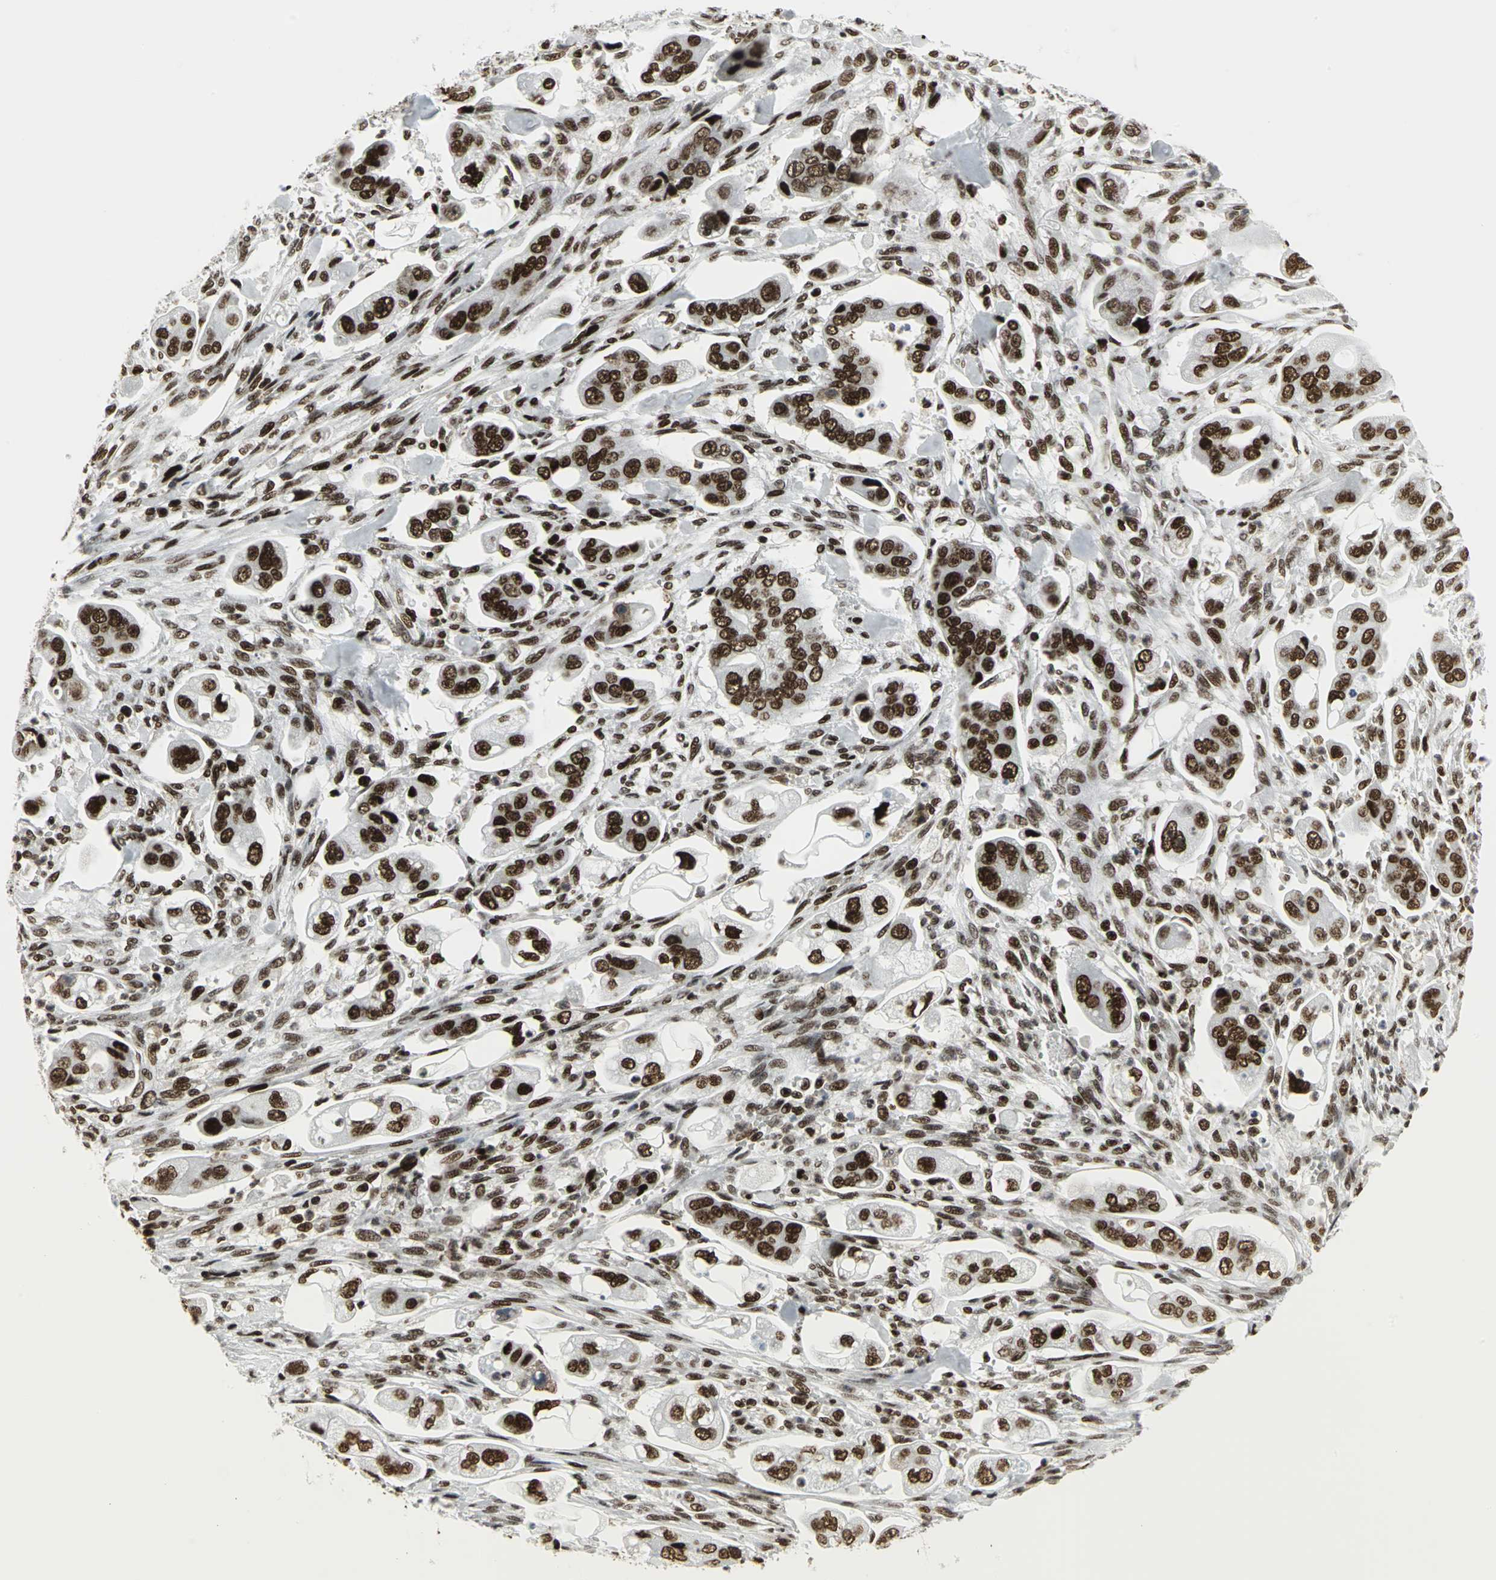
{"staining": {"intensity": "strong", "quantity": ">75%", "location": "nuclear"}, "tissue": "stomach cancer", "cell_type": "Tumor cells", "image_type": "cancer", "snomed": [{"axis": "morphology", "description": "Adenocarcinoma, NOS"}, {"axis": "topography", "description": "Stomach"}], "caption": "There is high levels of strong nuclear staining in tumor cells of stomach adenocarcinoma, as demonstrated by immunohistochemical staining (brown color).", "gene": "SMARCA4", "patient": {"sex": "male", "age": 62}}